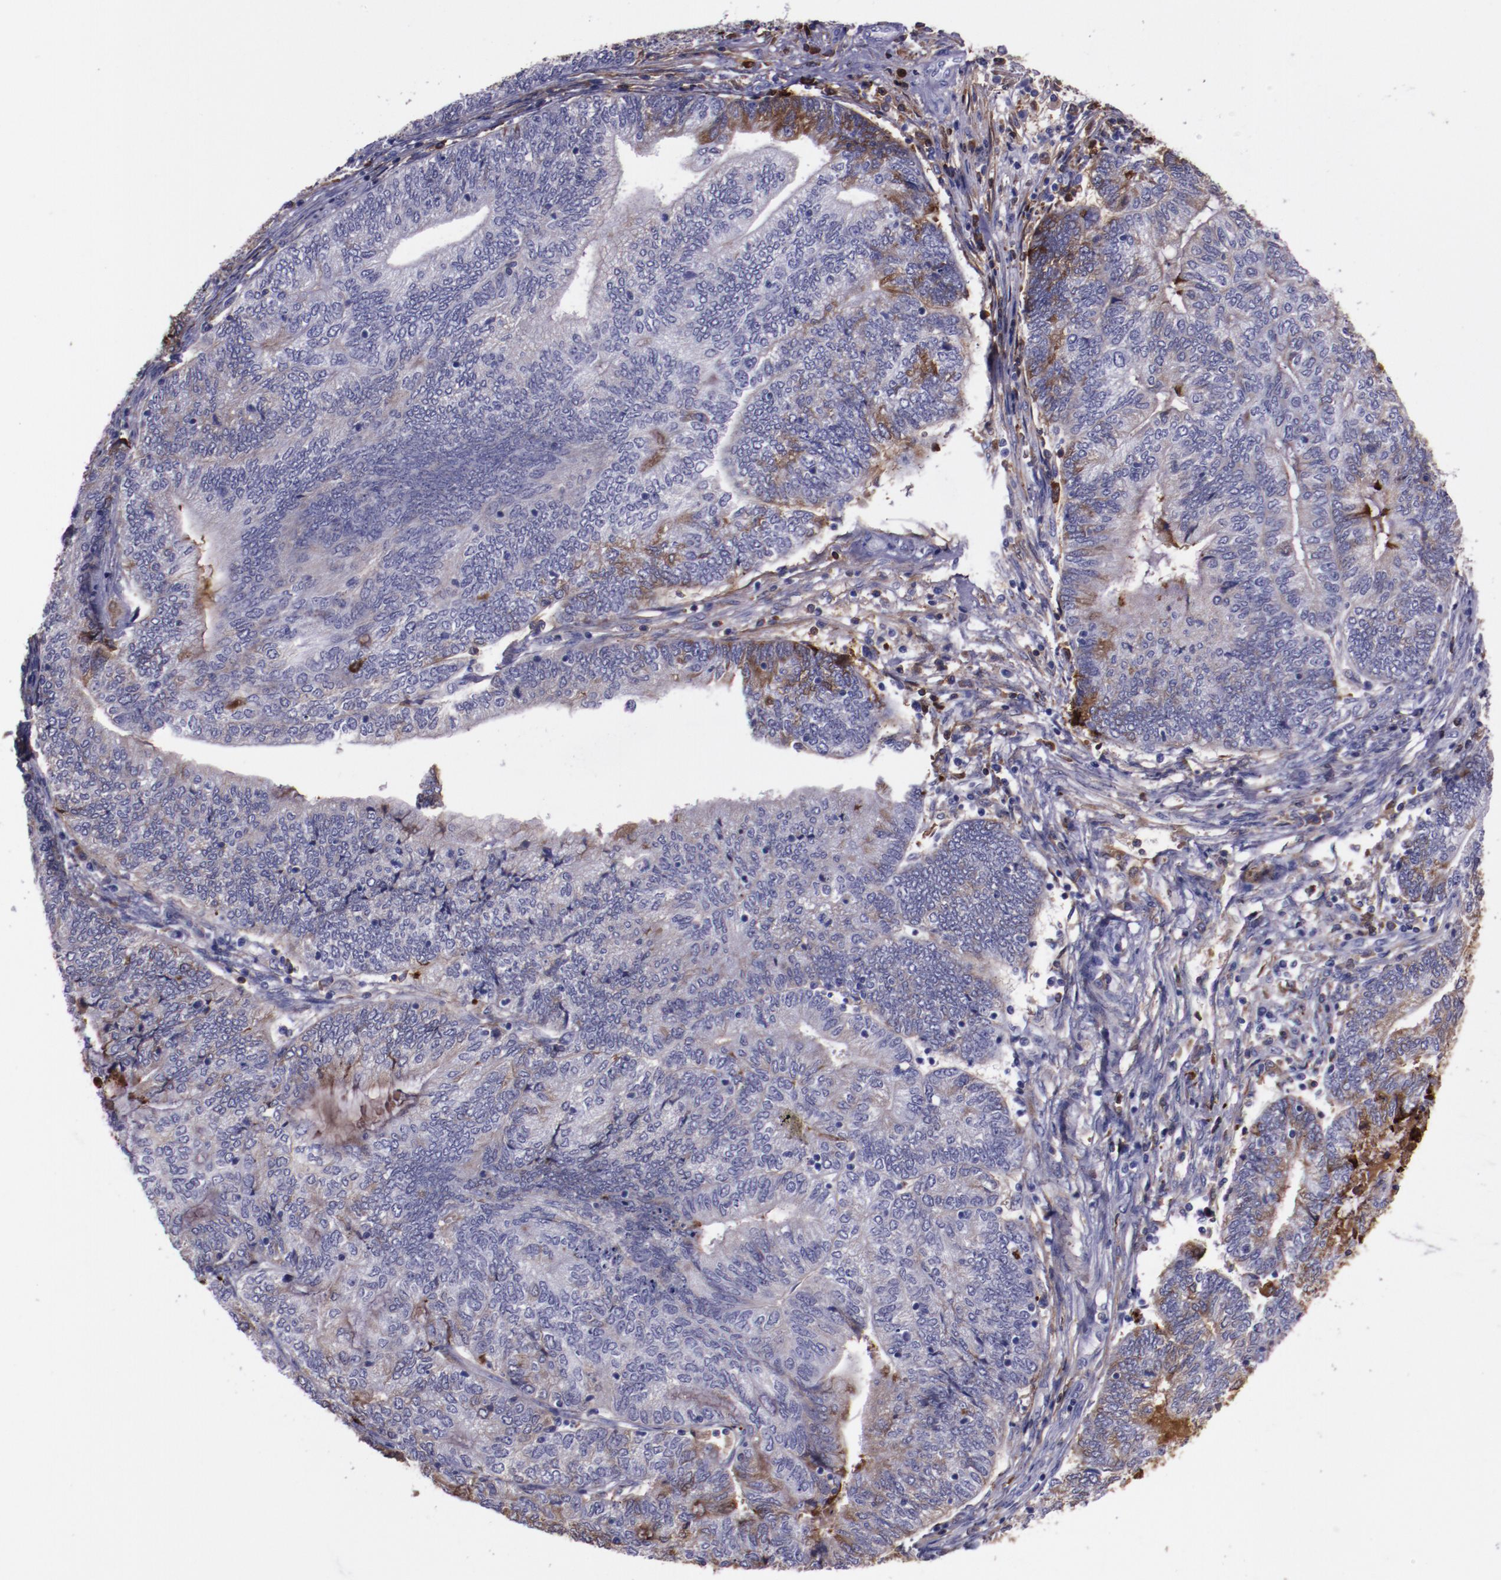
{"staining": {"intensity": "moderate", "quantity": "25%-75%", "location": "cytoplasmic/membranous"}, "tissue": "endometrial cancer", "cell_type": "Tumor cells", "image_type": "cancer", "snomed": [{"axis": "morphology", "description": "Adenocarcinoma, NOS"}, {"axis": "topography", "description": "Uterus"}, {"axis": "topography", "description": "Endometrium"}], "caption": "Brown immunohistochemical staining in human endometrial adenocarcinoma reveals moderate cytoplasmic/membranous positivity in about 25%-75% of tumor cells.", "gene": "APOH", "patient": {"sex": "female", "age": 70}}